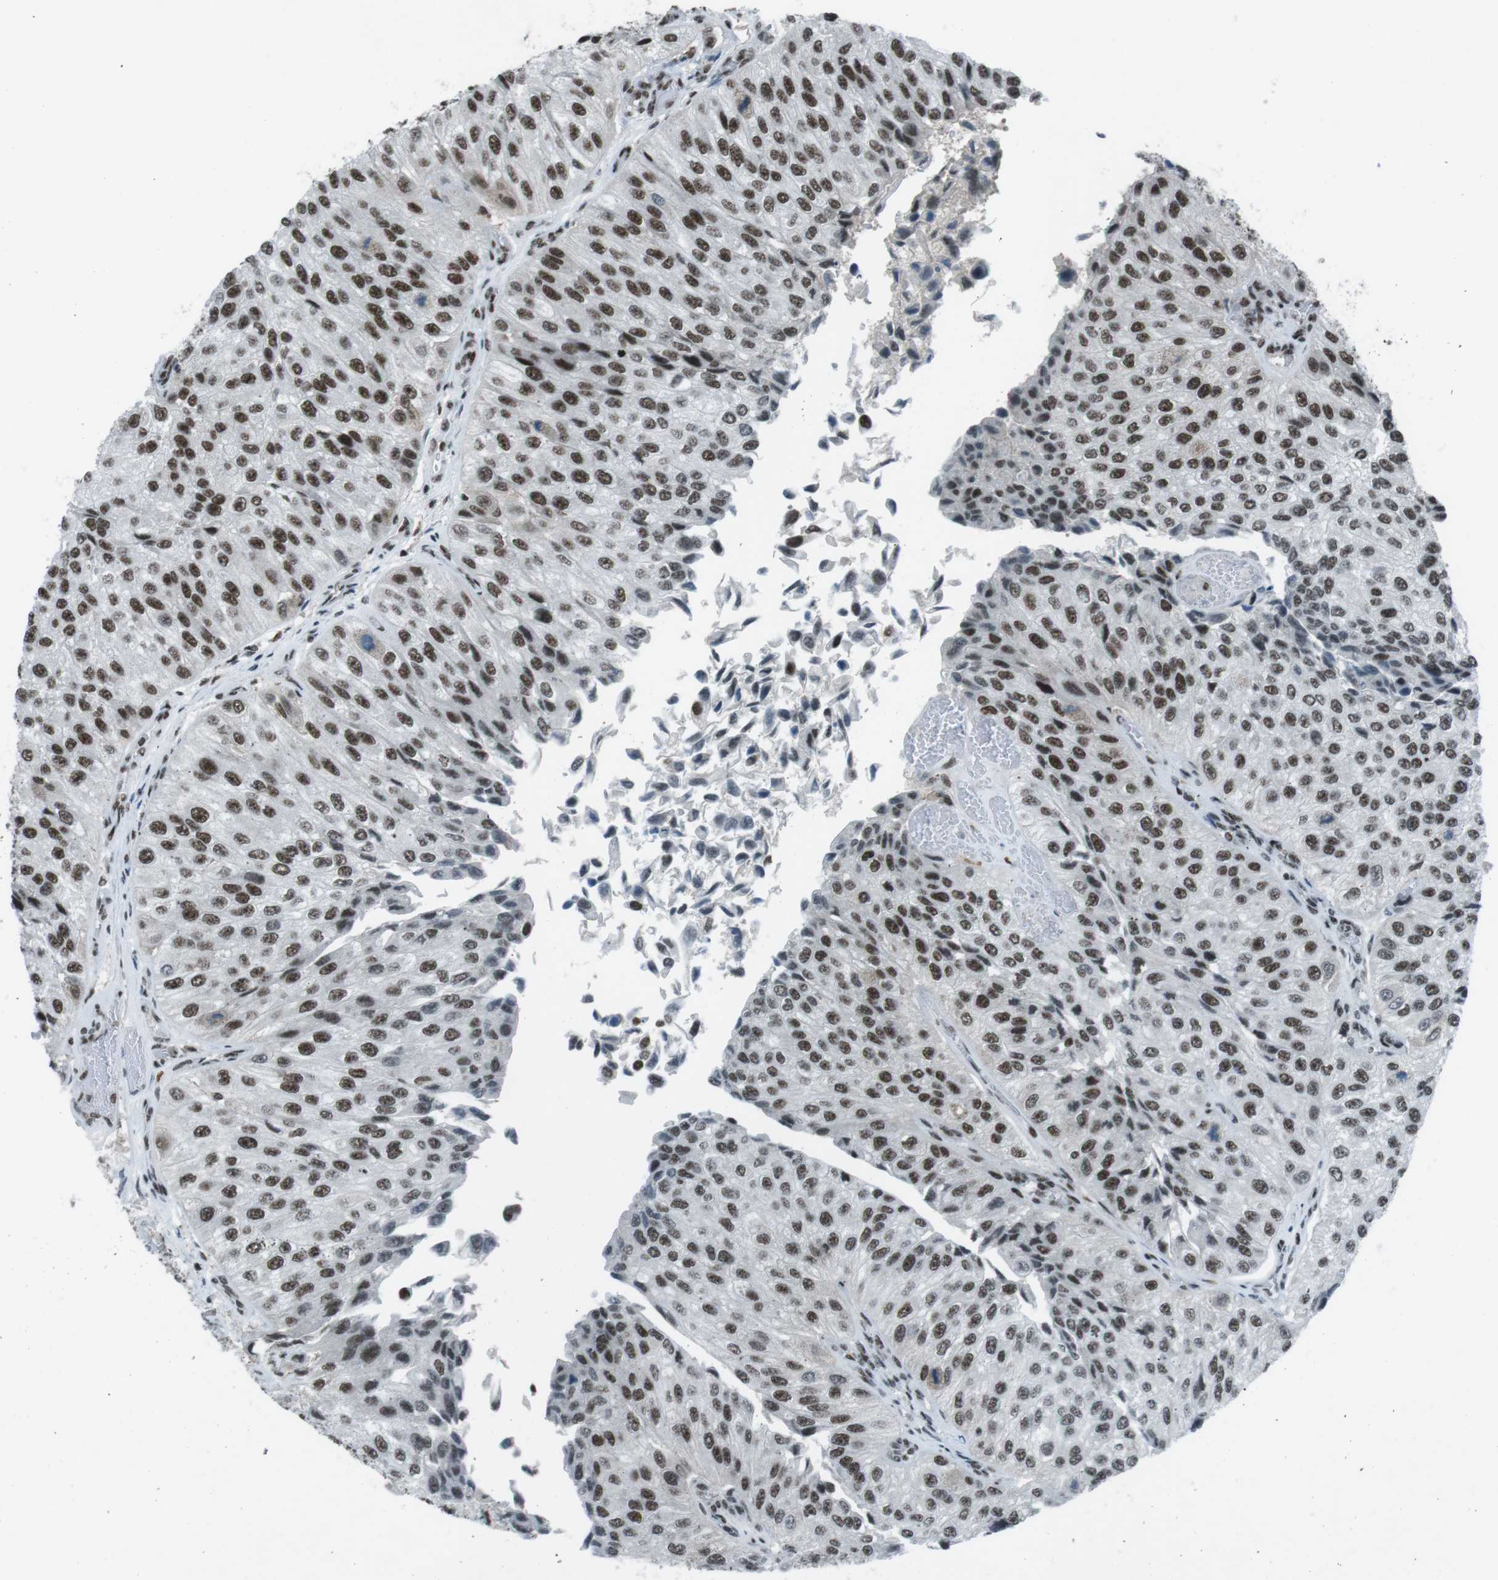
{"staining": {"intensity": "strong", "quantity": ">75%", "location": "nuclear"}, "tissue": "urothelial cancer", "cell_type": "Tumor cells", "image_type": "cancer", "snomed": [{"axis": "morphology", "description": "Urothelial carcinoma, High grade"}, {"axis": "topography", "description": "Kidney"}, {"axis": "topography", "description": "Urinary bladder"}], "caption": "Urothelial carcinoma (high-grade) stained with DAB (3,3'-diaminobenzidine) immunohistochemistry (IHC) demonstrates high levels of strong nuclear staining in approximately >75% of tumor cells.", "gene": "TAF1", "patient": {"sex": "male", "age": 77}}